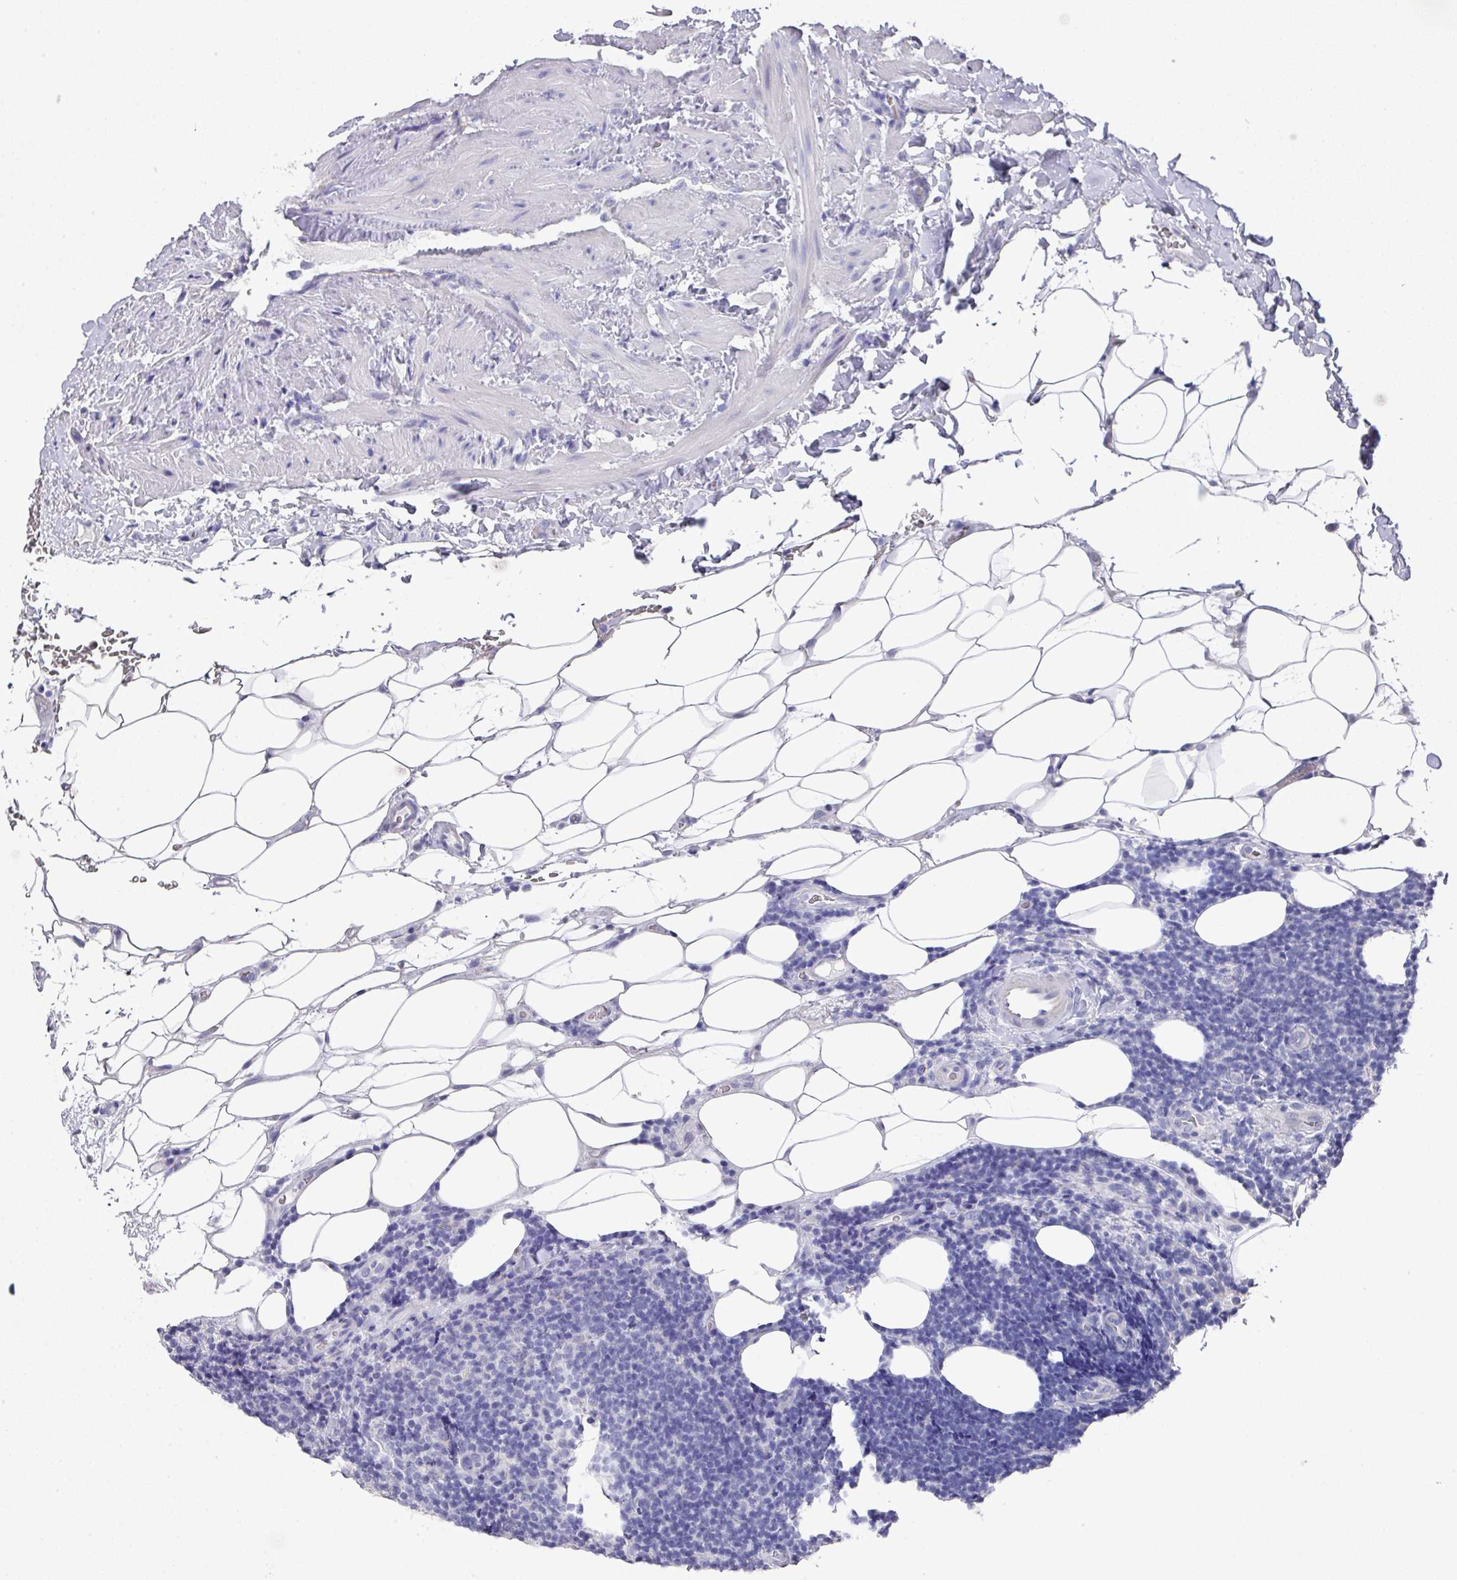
{"staining": {"intensity": "negative", "quantity": "none", "location": "none"}, "tissue": "lymphoma", "cell_type": "Tumor cells", "image_type": "cancer", "snomed": [{"axis": "morphology", "description": "Malignant lymphoma, non-Hodgkin's type, Low grade"}, {"axis": "topography", "description": "Lymph node"}], "caption": "Tumor cells are negative for brown protein staining in low-grade malignant lymphoma, non-Hodgkin's type.", "gene": "DAZL", "patient": {"sex": "male", "age": 66}}